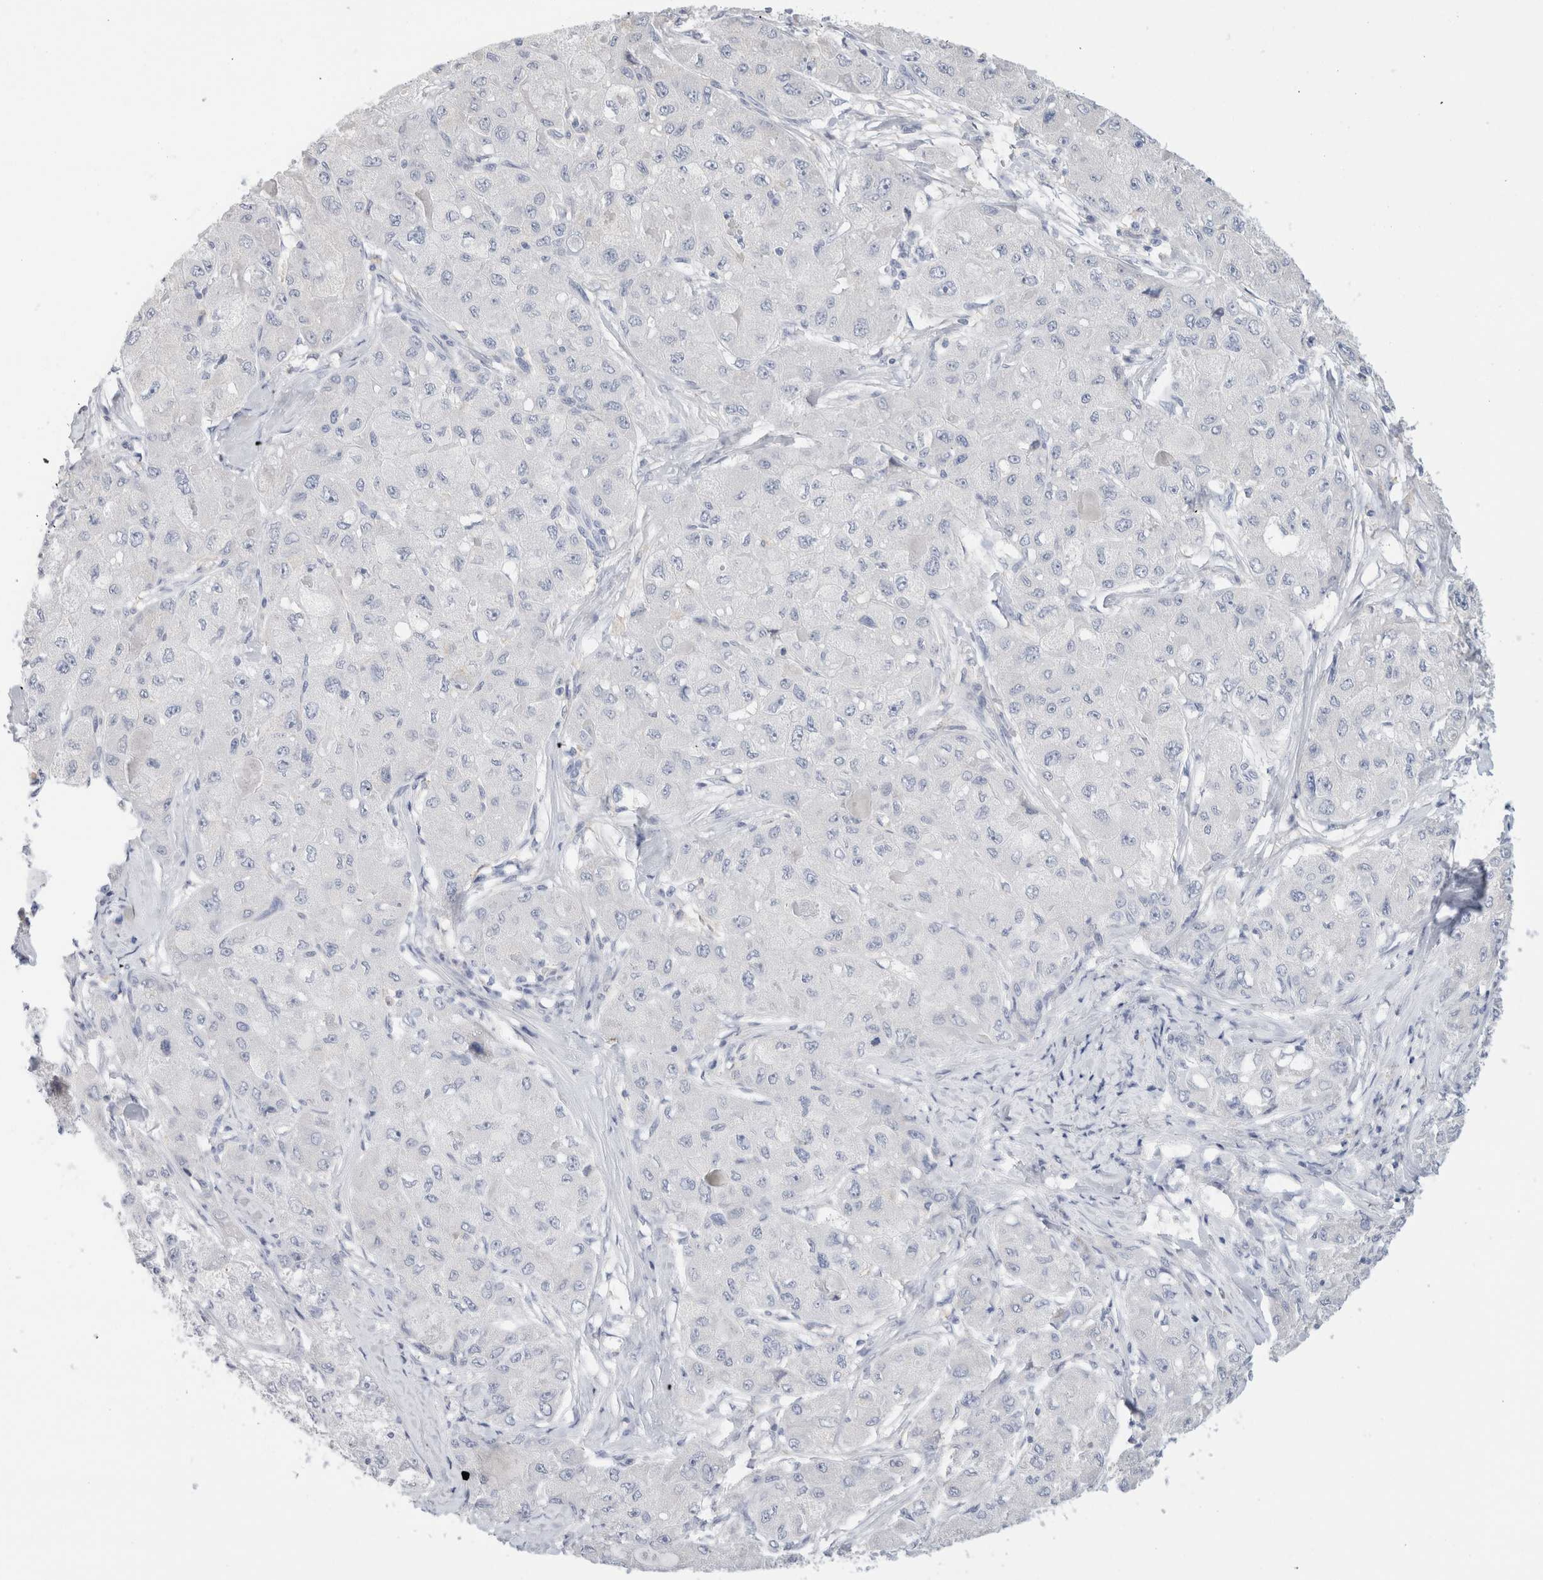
{"staining": {"intensity": "negative", "quantity": "none", "location": "none"}, "tissue": "liver cancer", "cell_type": "Tumor cells", "image_type": "cancer", "snomed": [{"axis": "morphology", "description": "Carcinoma, Hepatocellular, NOS"}, {"axis": "topography", "description": "Liver"}], "caption": "A micrograph of hepatocellular carcinoma (liver) stained for a protein reveals no brown staining in tumor cells. (Brightfield microscopy of DAB immunohistochemistry at high magnification).", "gene": "ADAM30", "patient": {"sex": "male", "age": 80}}